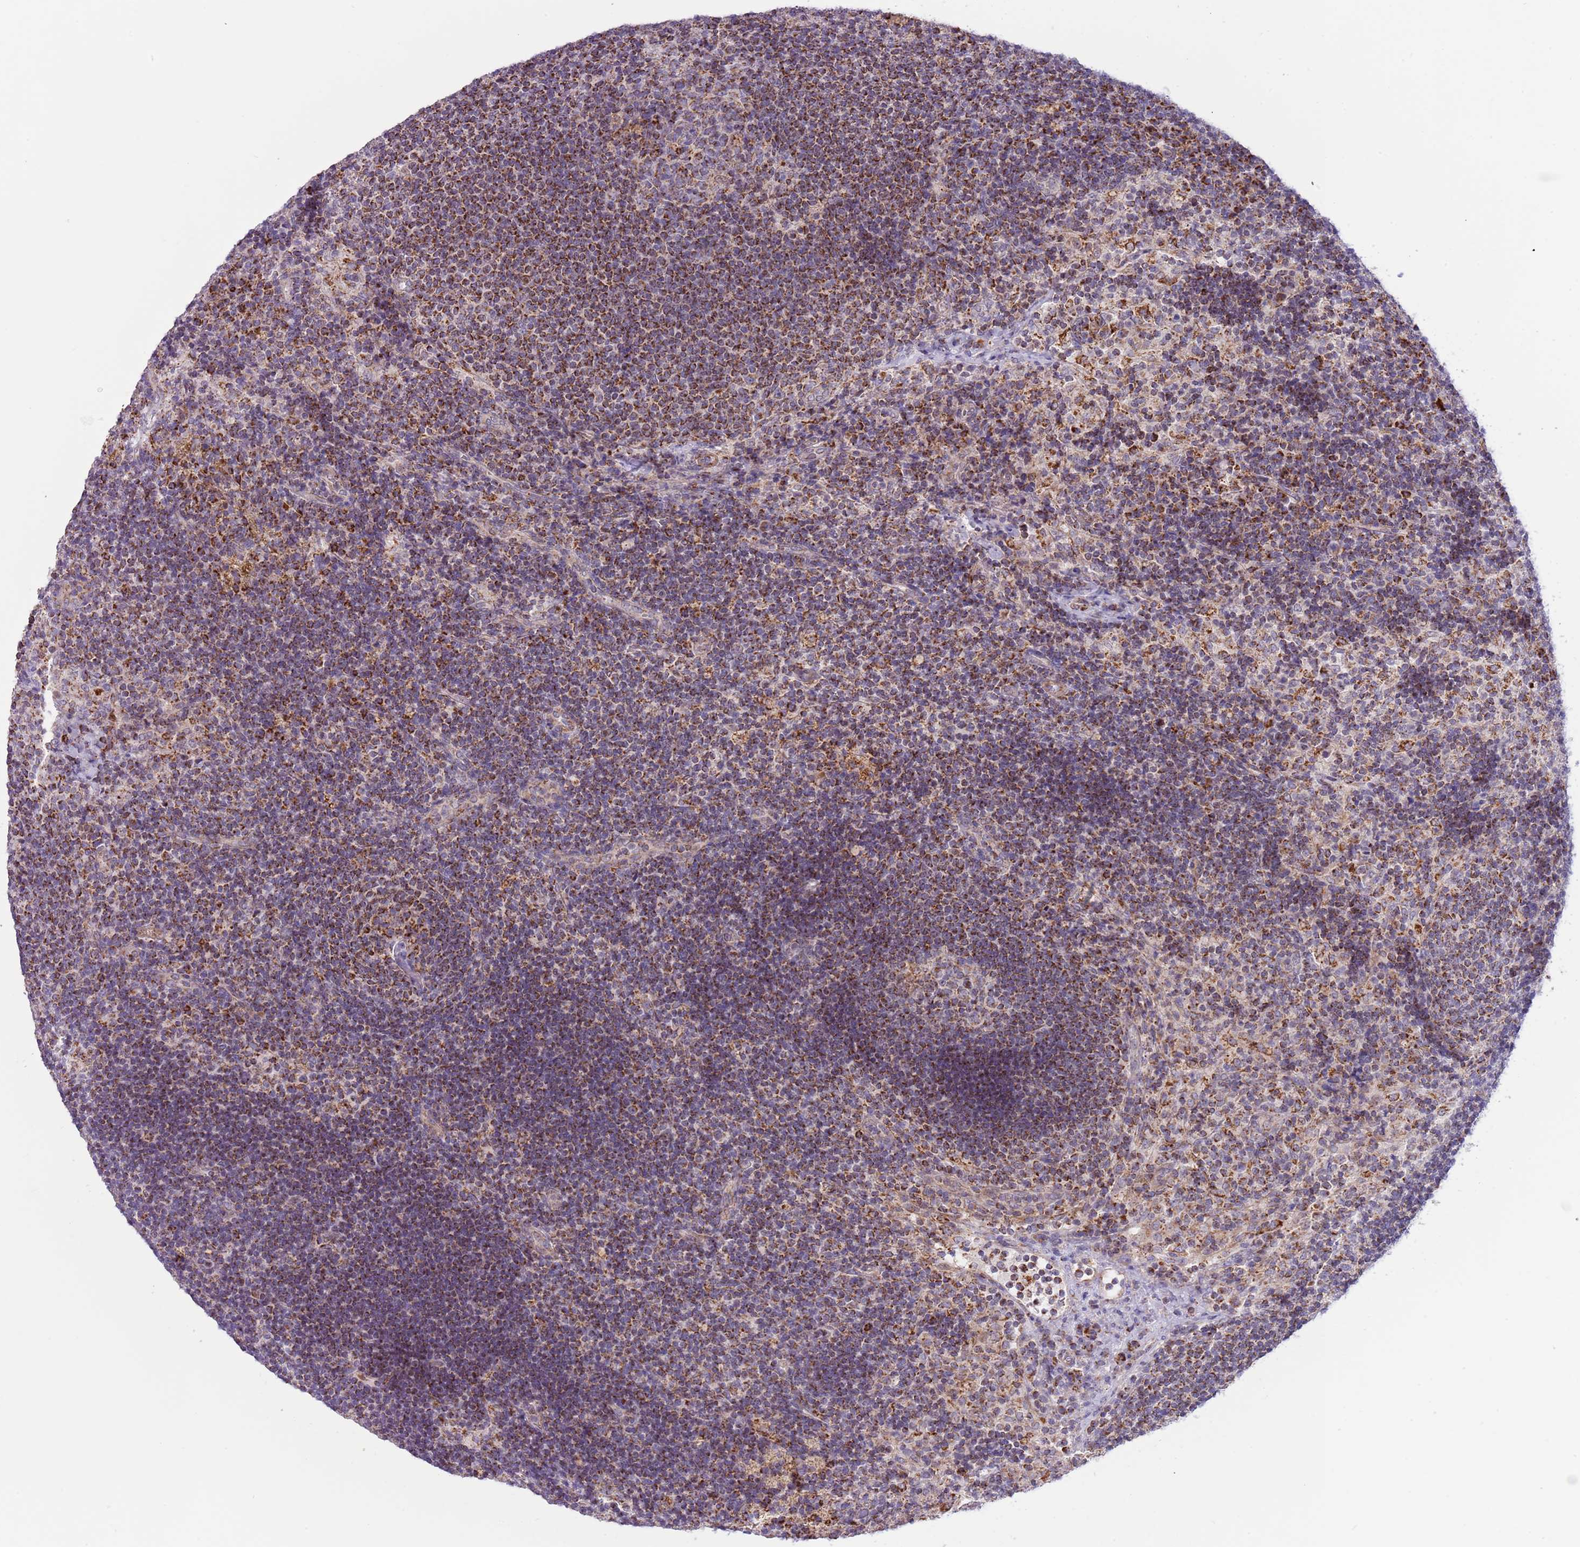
{"staining": {"intensity": "moderate", "quantity": "<25%", "location": "cytoplasmic/membranous"}, "tissue": "lymph node", "cell_type": "Germinal center cells", "image_type": "normal", "snomed": [{"axis": "morphology", "description": "Normal tissue, NOS"}, {"axis": "topography", "description": "Lymph node"}], "caption": "A histopathology image of human lymph node stained for a protein reveals moderate cytoplasmic/membranous brown staining in germinal center cells. (IHC, brightfield microscopy, high magnification).", "gene": "LHX6", "patient": {"sex": "female", "age": 70}}